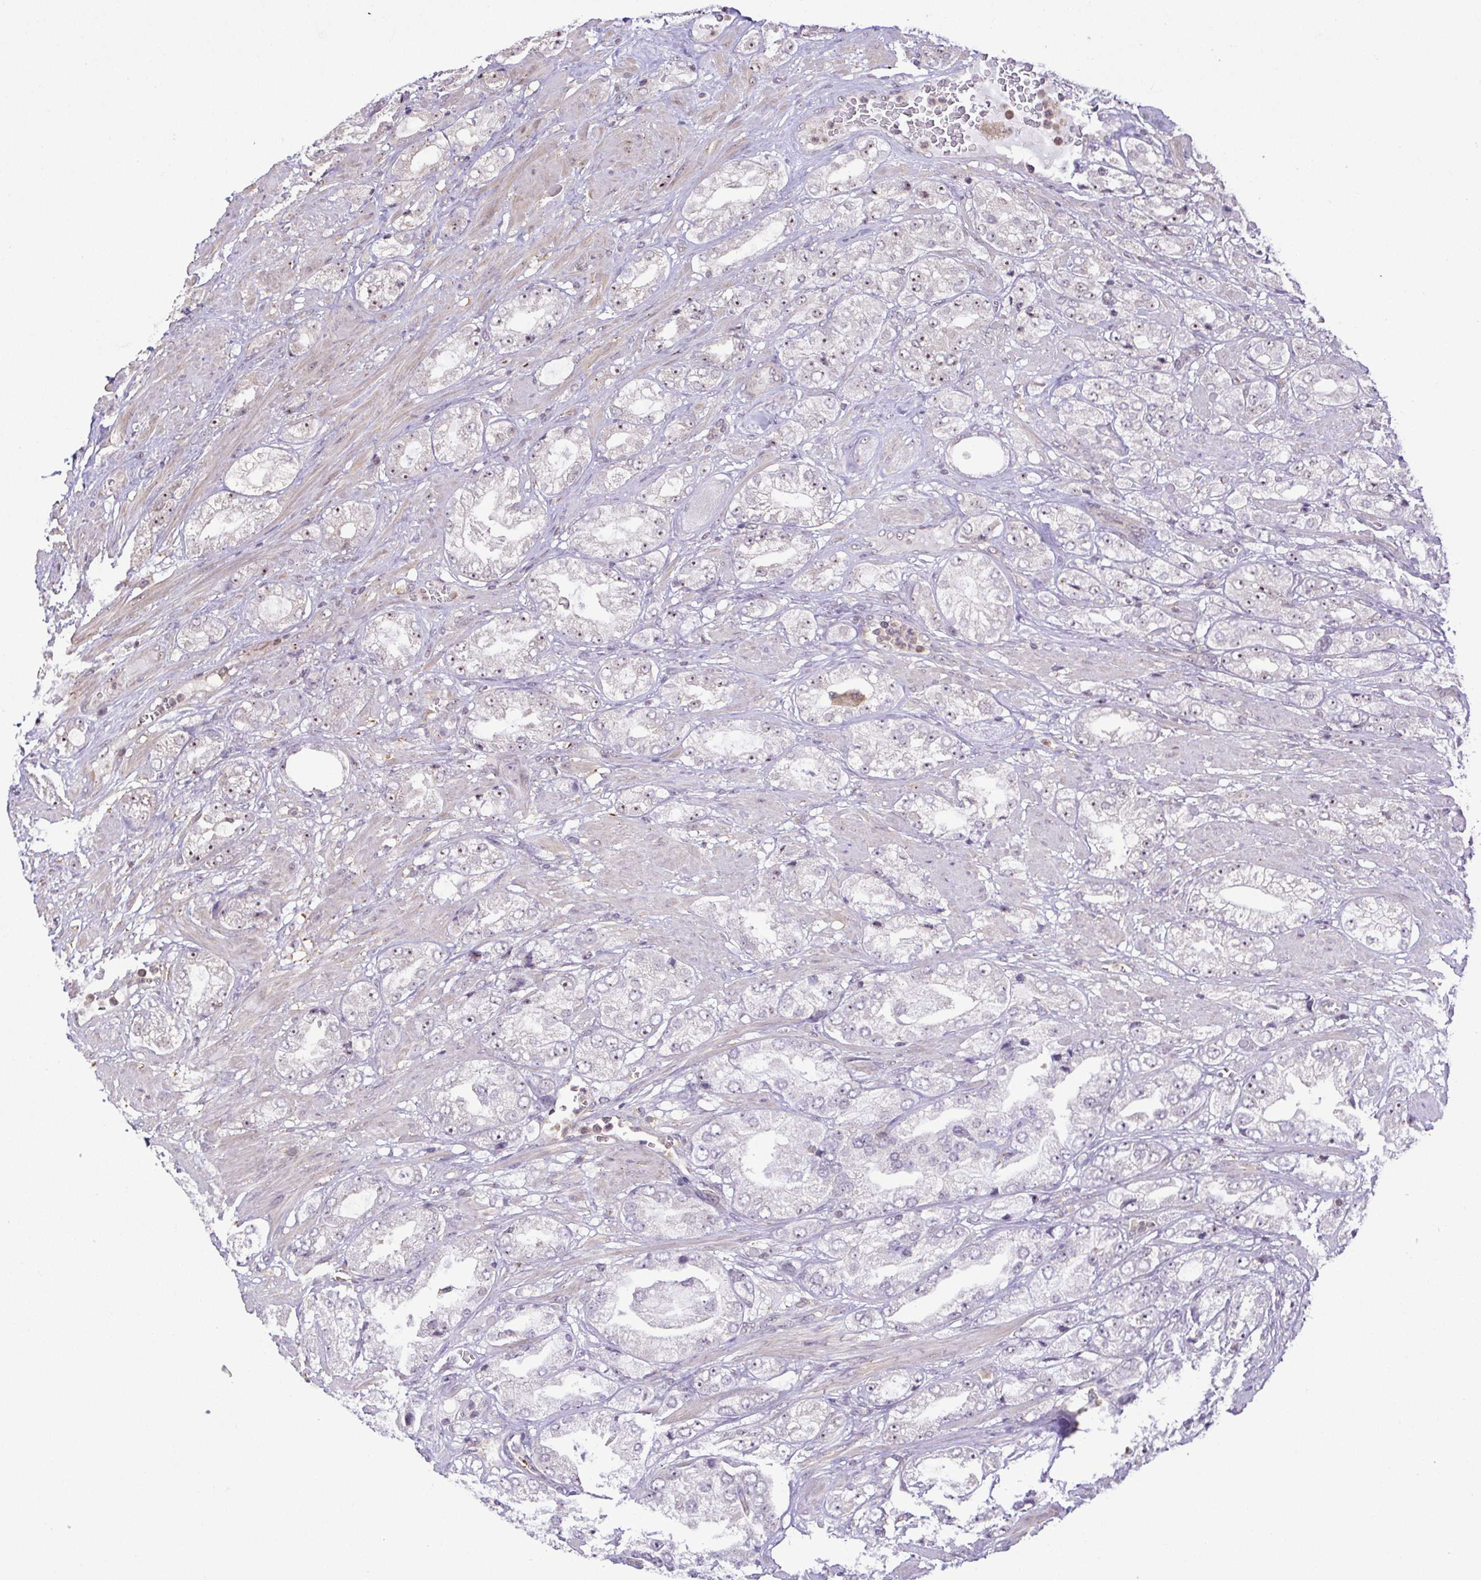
{"staining": {"intensity": "weak", "quantity": "<25%", "location": "nuclear"}, "tissue": "prostate cancer", "cell_type": "Tumor cells", "image_type": "cancer", "snomed": [{"axis": "morphology", "description": "Adenocarcinoma, High grade"}, {"axis": "topography", "description": "Prostate"}], "caption": "A high-resolution photomicrograph shows IHC staining of prostate high-grade adenocarcinoma, which reveals no significant positivity in tumor cells. (Brightfield microscopy of DAB immunohistochemistry (IHC) at high magnification).", "gene": "RSL24D1", "patient": {"sex": "male", "age": 68}}